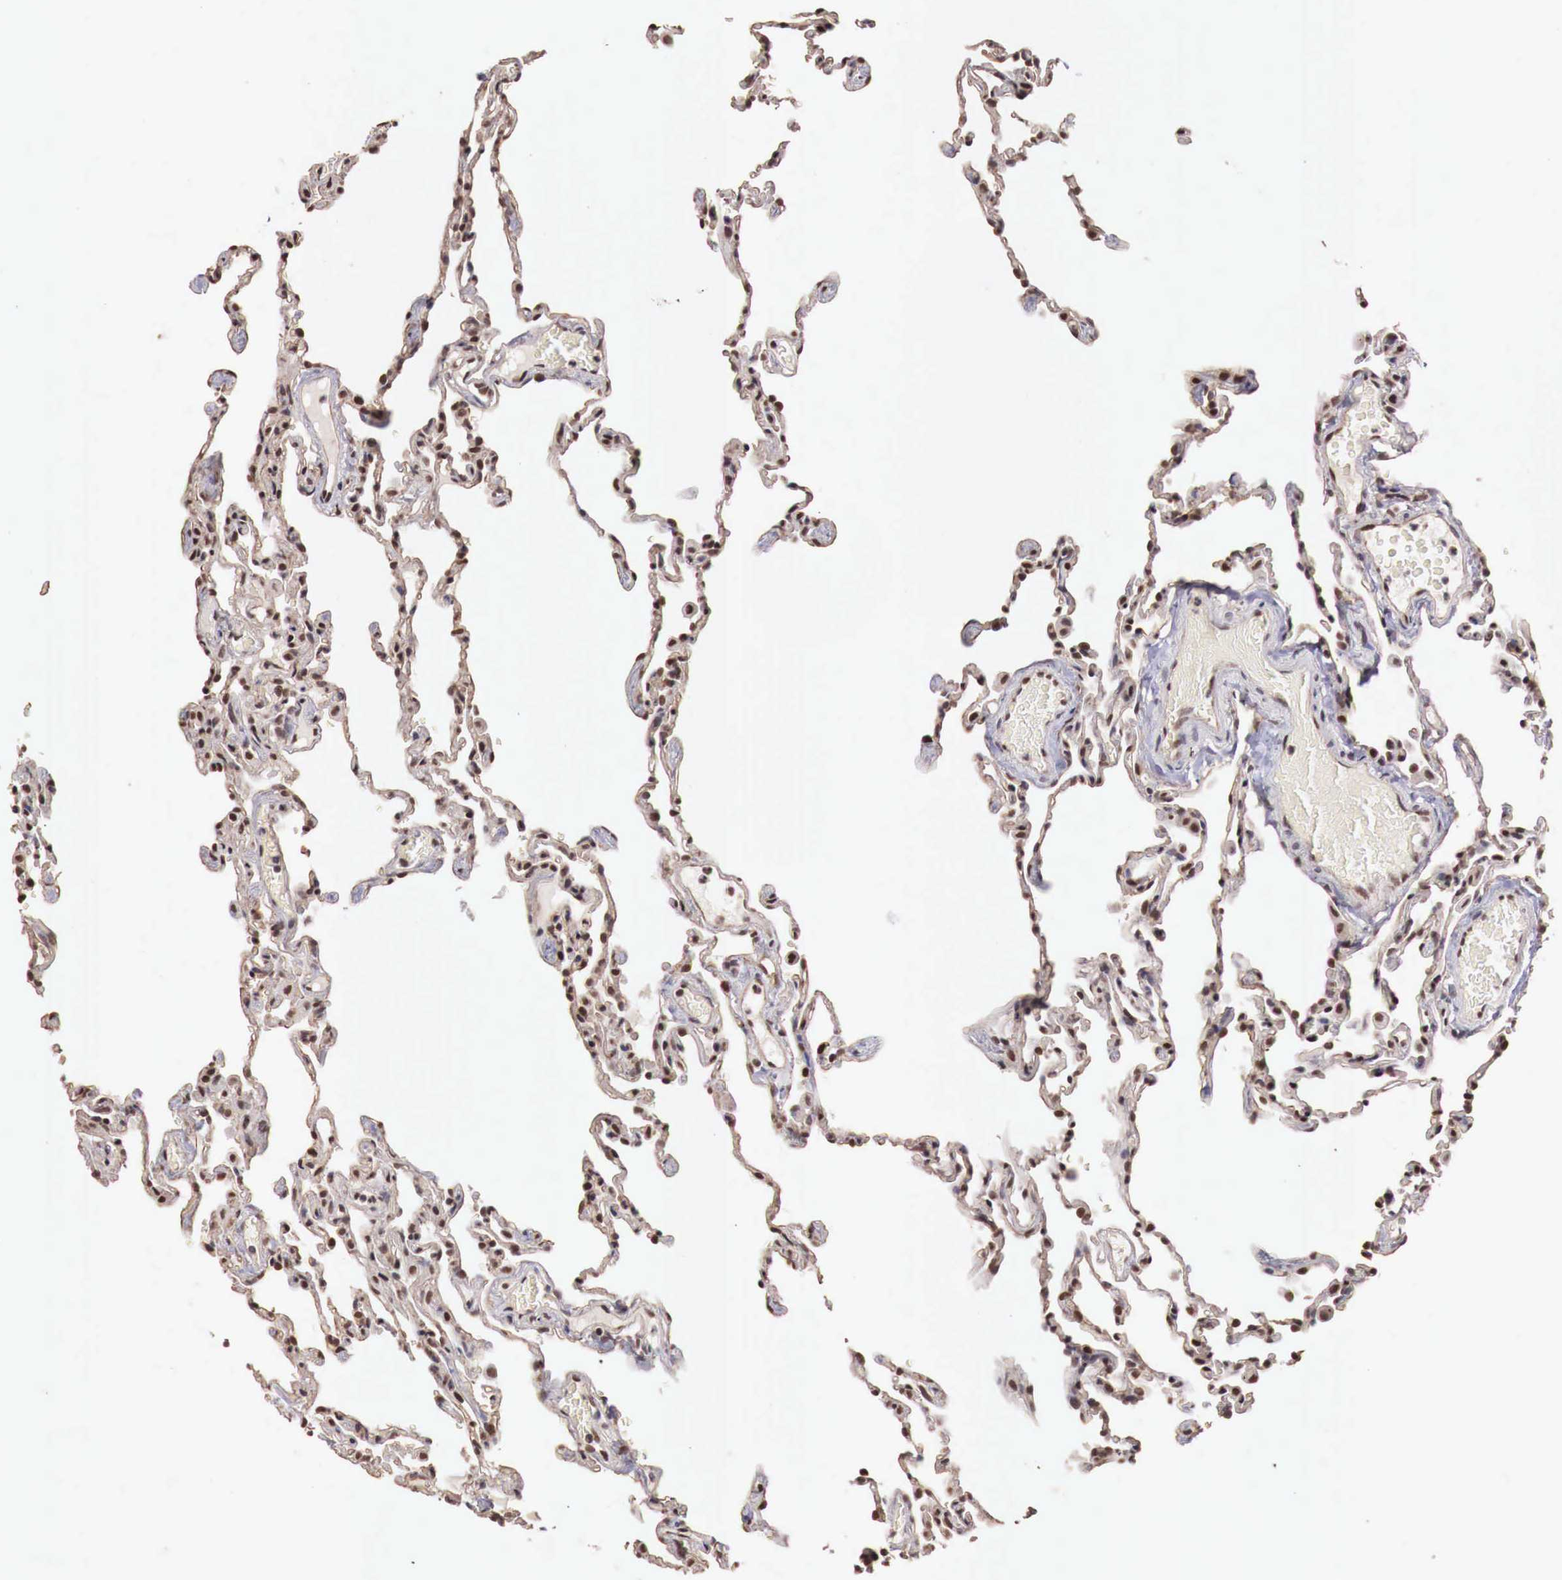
{"staining": {"intensity": "moderate", "quantity": ">75%", "location": "nuclear"}, "tissue": "lung", "cell_type": "Alveolar cells", "image_type": "normal", "snomed": [{"axis": "morphology", "description": "Normal tissue, NOS"}, {"axis": "topography", "description": "Lung"}], "caption": "Human lung stained with a protein marker displays moderate staining in alveolar cells.", "gene": "FOXP2", "patient": {"sex": "female", "age": 61}}